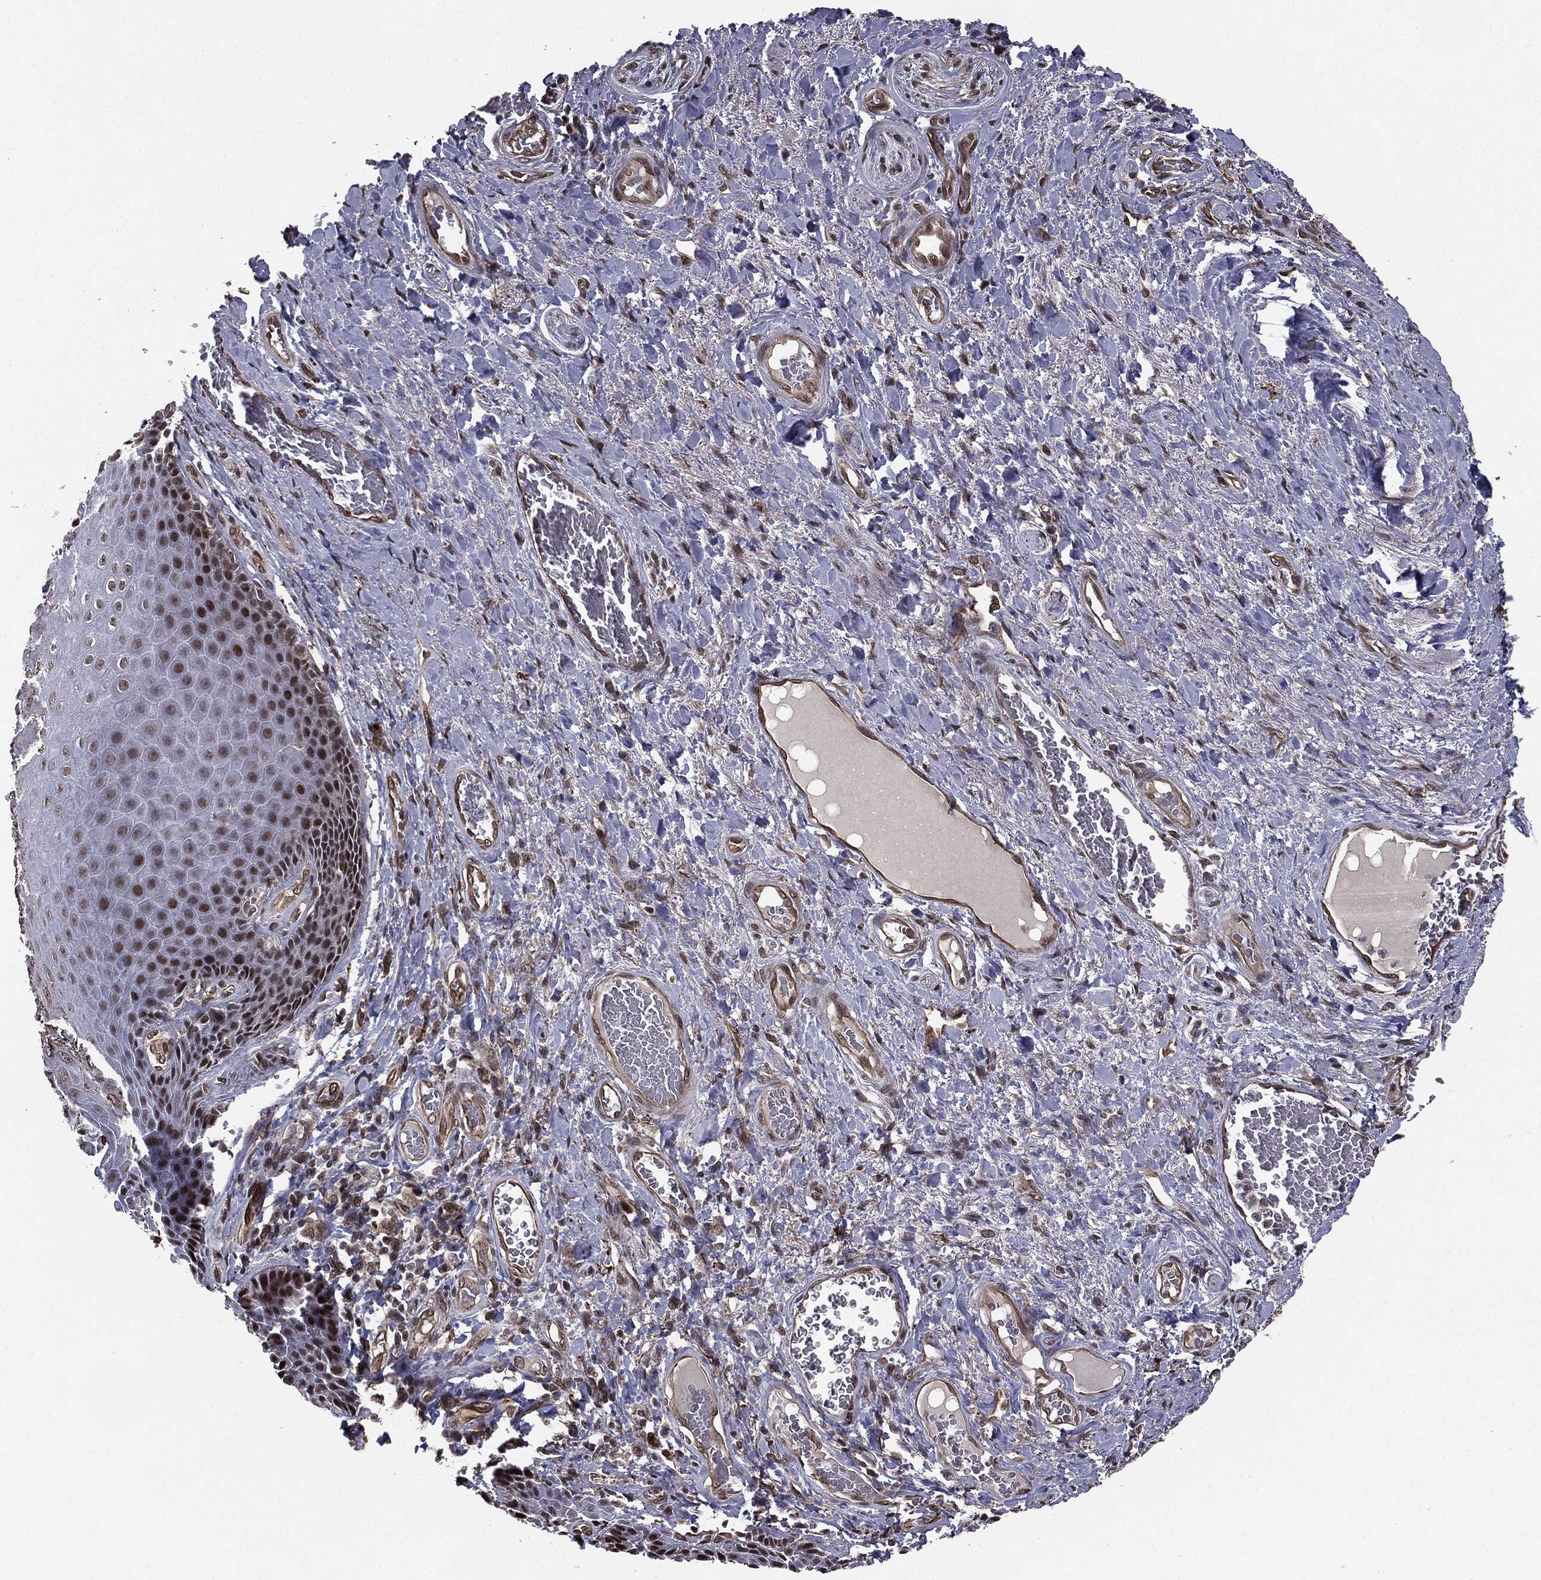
{"staining": {"intensity": "strong", "quantity": "25%-75%", "location": "nuclear"}, "tissue": "skin", "cell_type": "Epidermal cells", "image_type": "normal", "snomed": [{"axis": "morphology", "description": "Normal tissue, NOS"}, {"axis": "topography", "description": "Skeletal muscle"}, {"axis": "topography", "description": "Anal"}, {"axis": "topography", "description": "Peripheral nerve tissue"}], "caption": "Strong nuclear expression is present in about 25%-75% of epidermal cells in normal skin.", "gene": "RARB", "patient": {"sex": "male", "age": 53}}